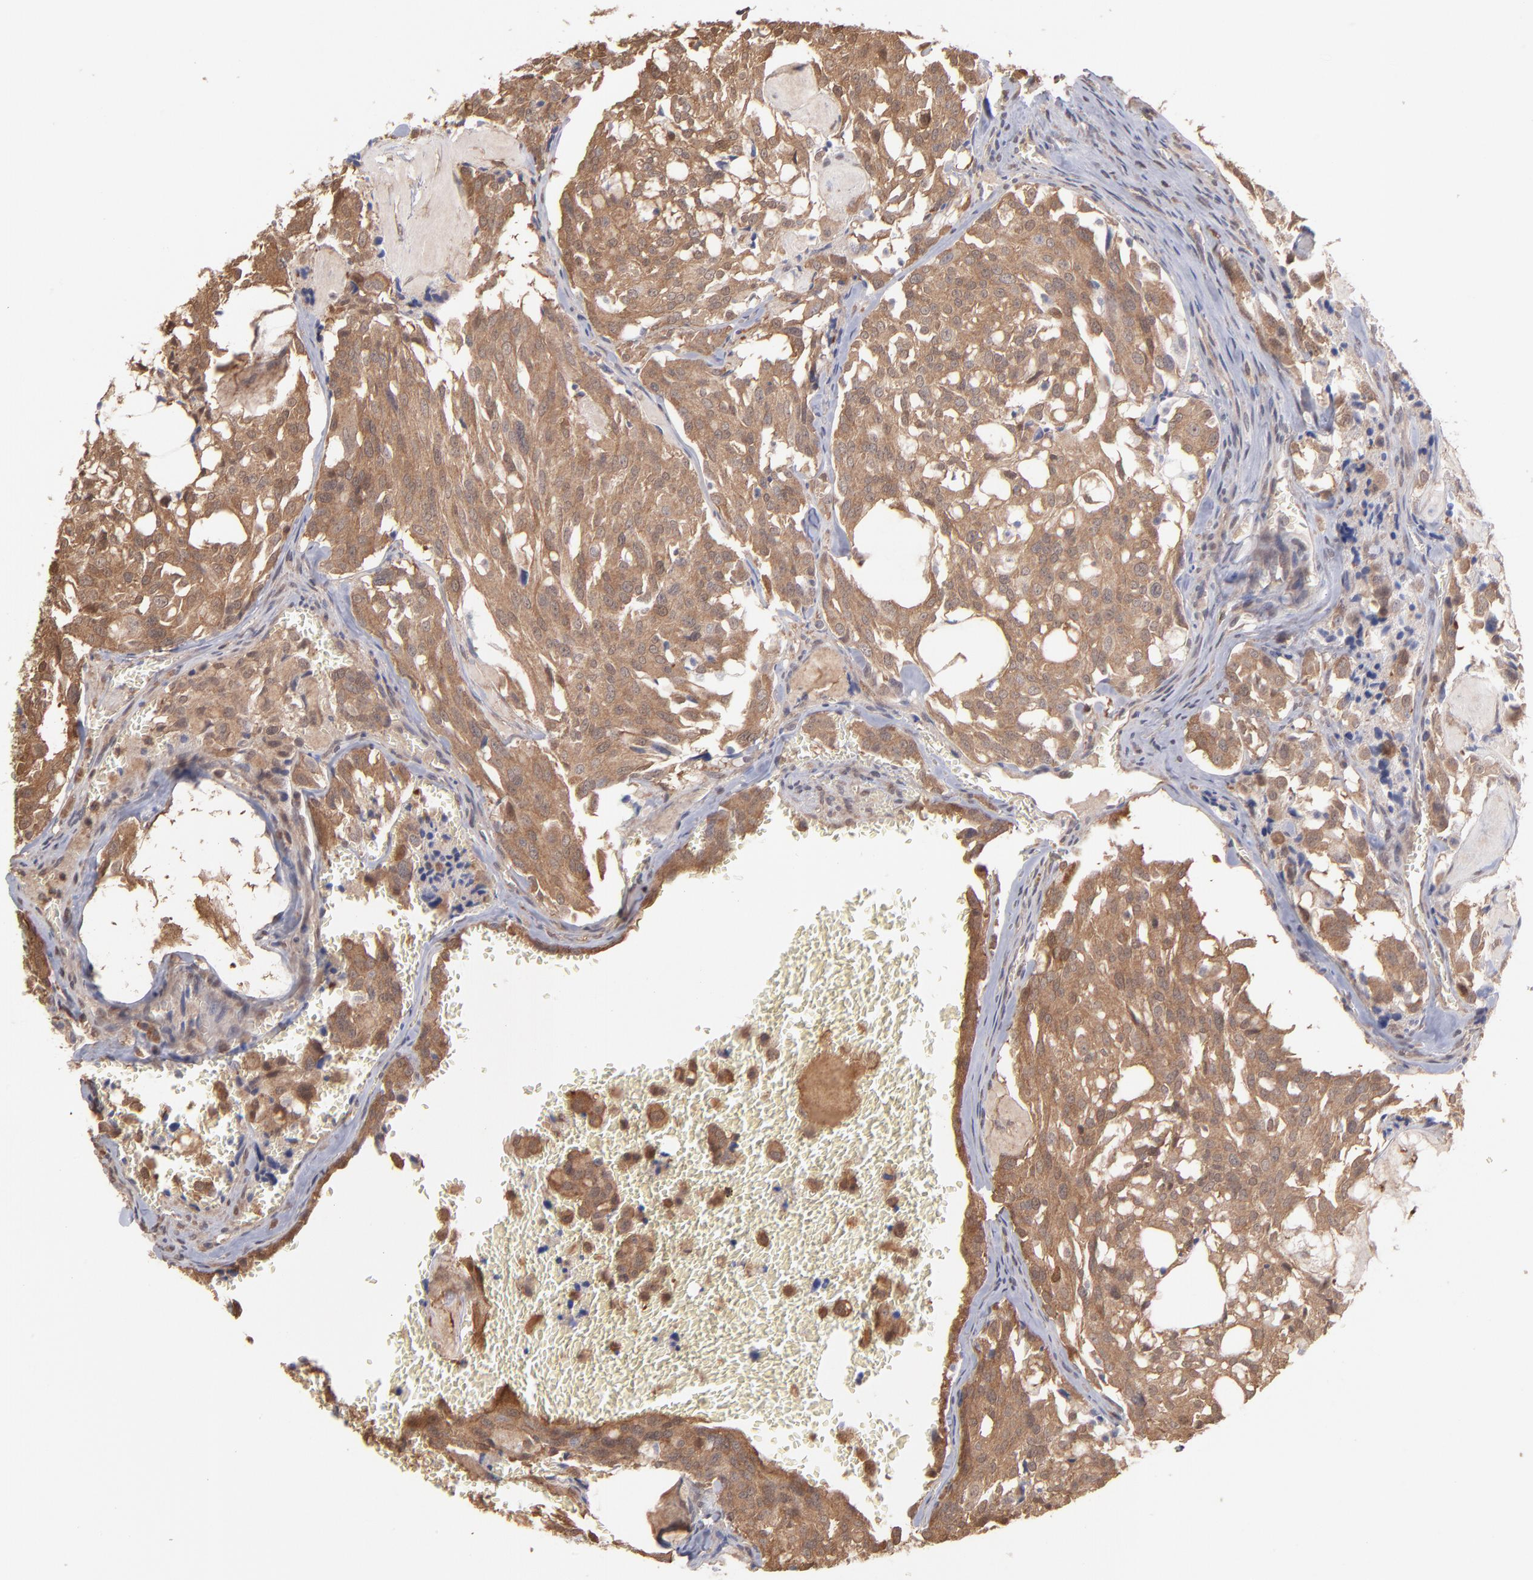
{"staining": {"intensity": "strong", "quantity": ">75%", "location": "cytoplasmic/membranous"}, "tissue": "thyroid cancer", "cell_type": "Tumor cells", "image_type": "cancer", "snomed": [{"axis": "morphology", "description": "Carcinoma, NOS"}, {"axis": "morphology", "description": "Carcinoid, malignant, NOS"}, {"axis": "topography", "description": "Thyroid gland"}], "caption": "High-power microscopy captured an IHC micrograph of thyroid cancer (carcinoma), revealing strong cytoplasmic/membranous staining in approximately >75% of tumor cells.", "gene": "MAP2K2", "patient": {"sex": "male", "age": 33}}